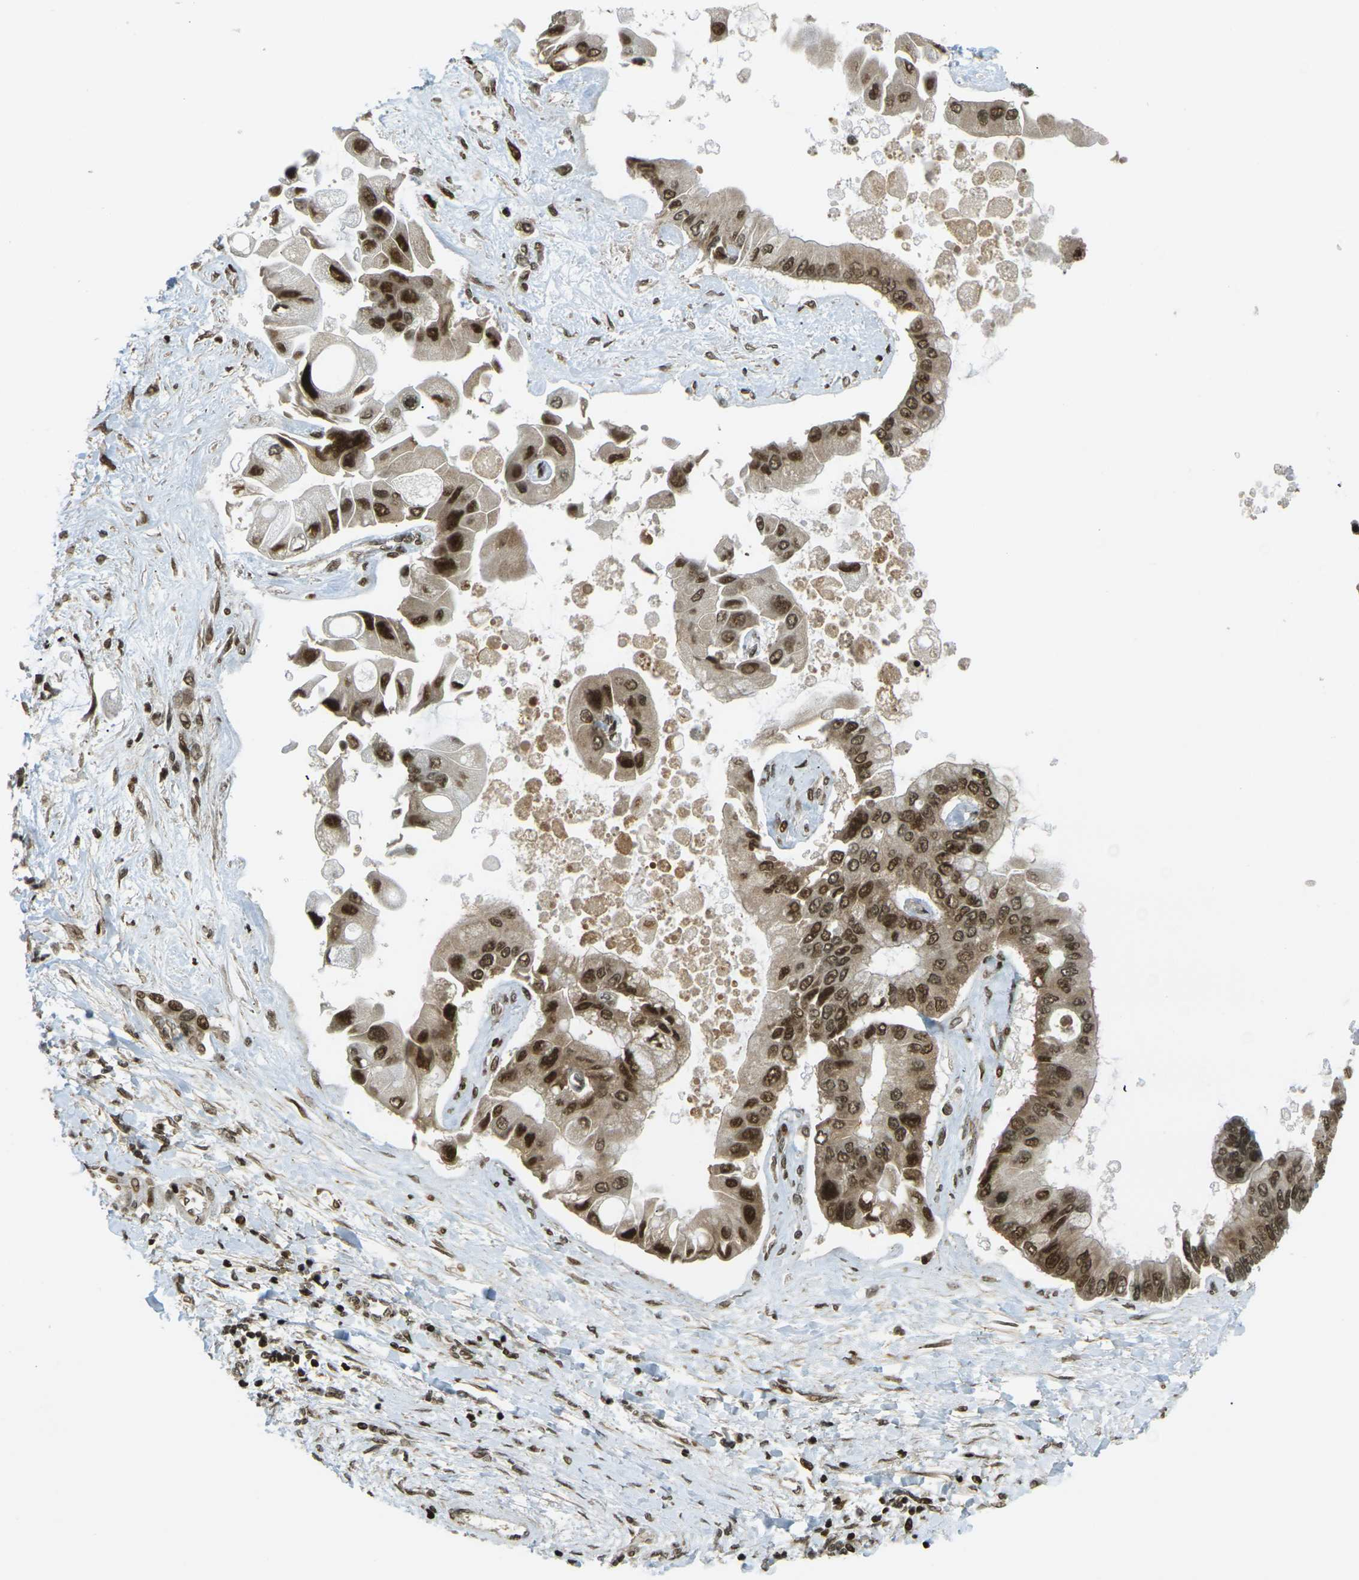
{"staining": {"intensity": "moderate", "quantity": ">75%", "location": "nuclear"}, "tissue": "liver cancer", "cell_type": "Tumor cells", "image_type": "cancer", "snomed": [{"axis": "morphology", "description": "Cholangiocarcinoma"}, {"axis": "topography", "description": "Liver"}], "caption": "A micrograph showing moderate nuclear expression in approximately >75% of tumor cells in cholangiocarcinoma (liver), as visualized by brown immunohistochemical staining.", "gene": "RUVBL2", "patient": {"sex": "male", "age": 50}}